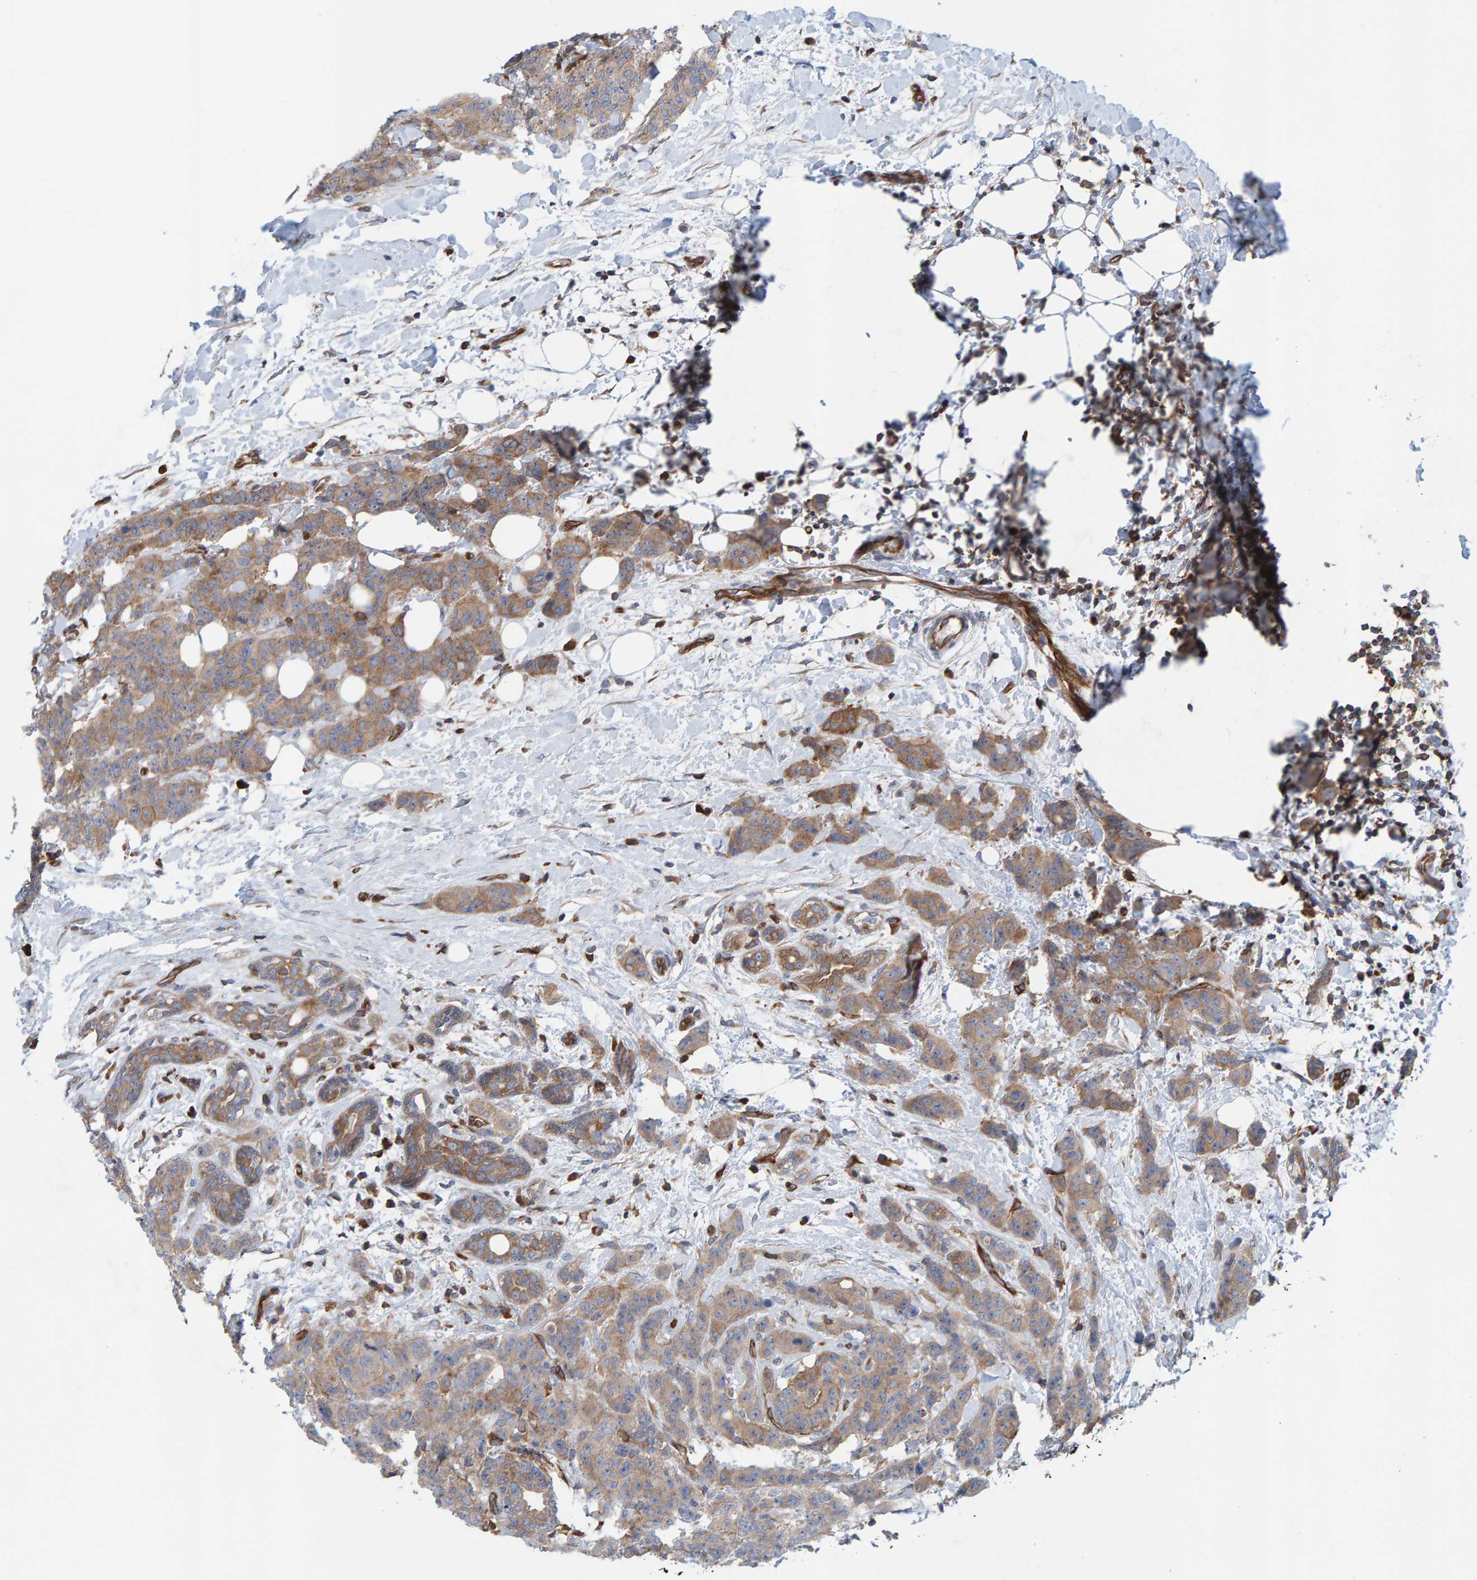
{"staining": {"intensity": "moderate", "quantity": ">75%", "location": "cytoplasmic/membranous"}, "tissue": "breast cancer", "cell_type": "Tumor cells", "image_type": "cancer", "snomed": [{"axis": "morphology", "description": "Normal tissue, NOS"}, {"axis": "morphology", "description": "Duct carcinoma"}, {"axis": "topography", "description": "Breast"}], "caption": "Breast cancer tissue reveals moderate cytoplasmic/membranous staining in approximately >75% of tumor cells Immunohistochemistry (ihc) stains the protein of interest in brown and the nuclei are stained blue.", "gene": "PRKD2", "patient": {"sex": "female", "age": 40}}